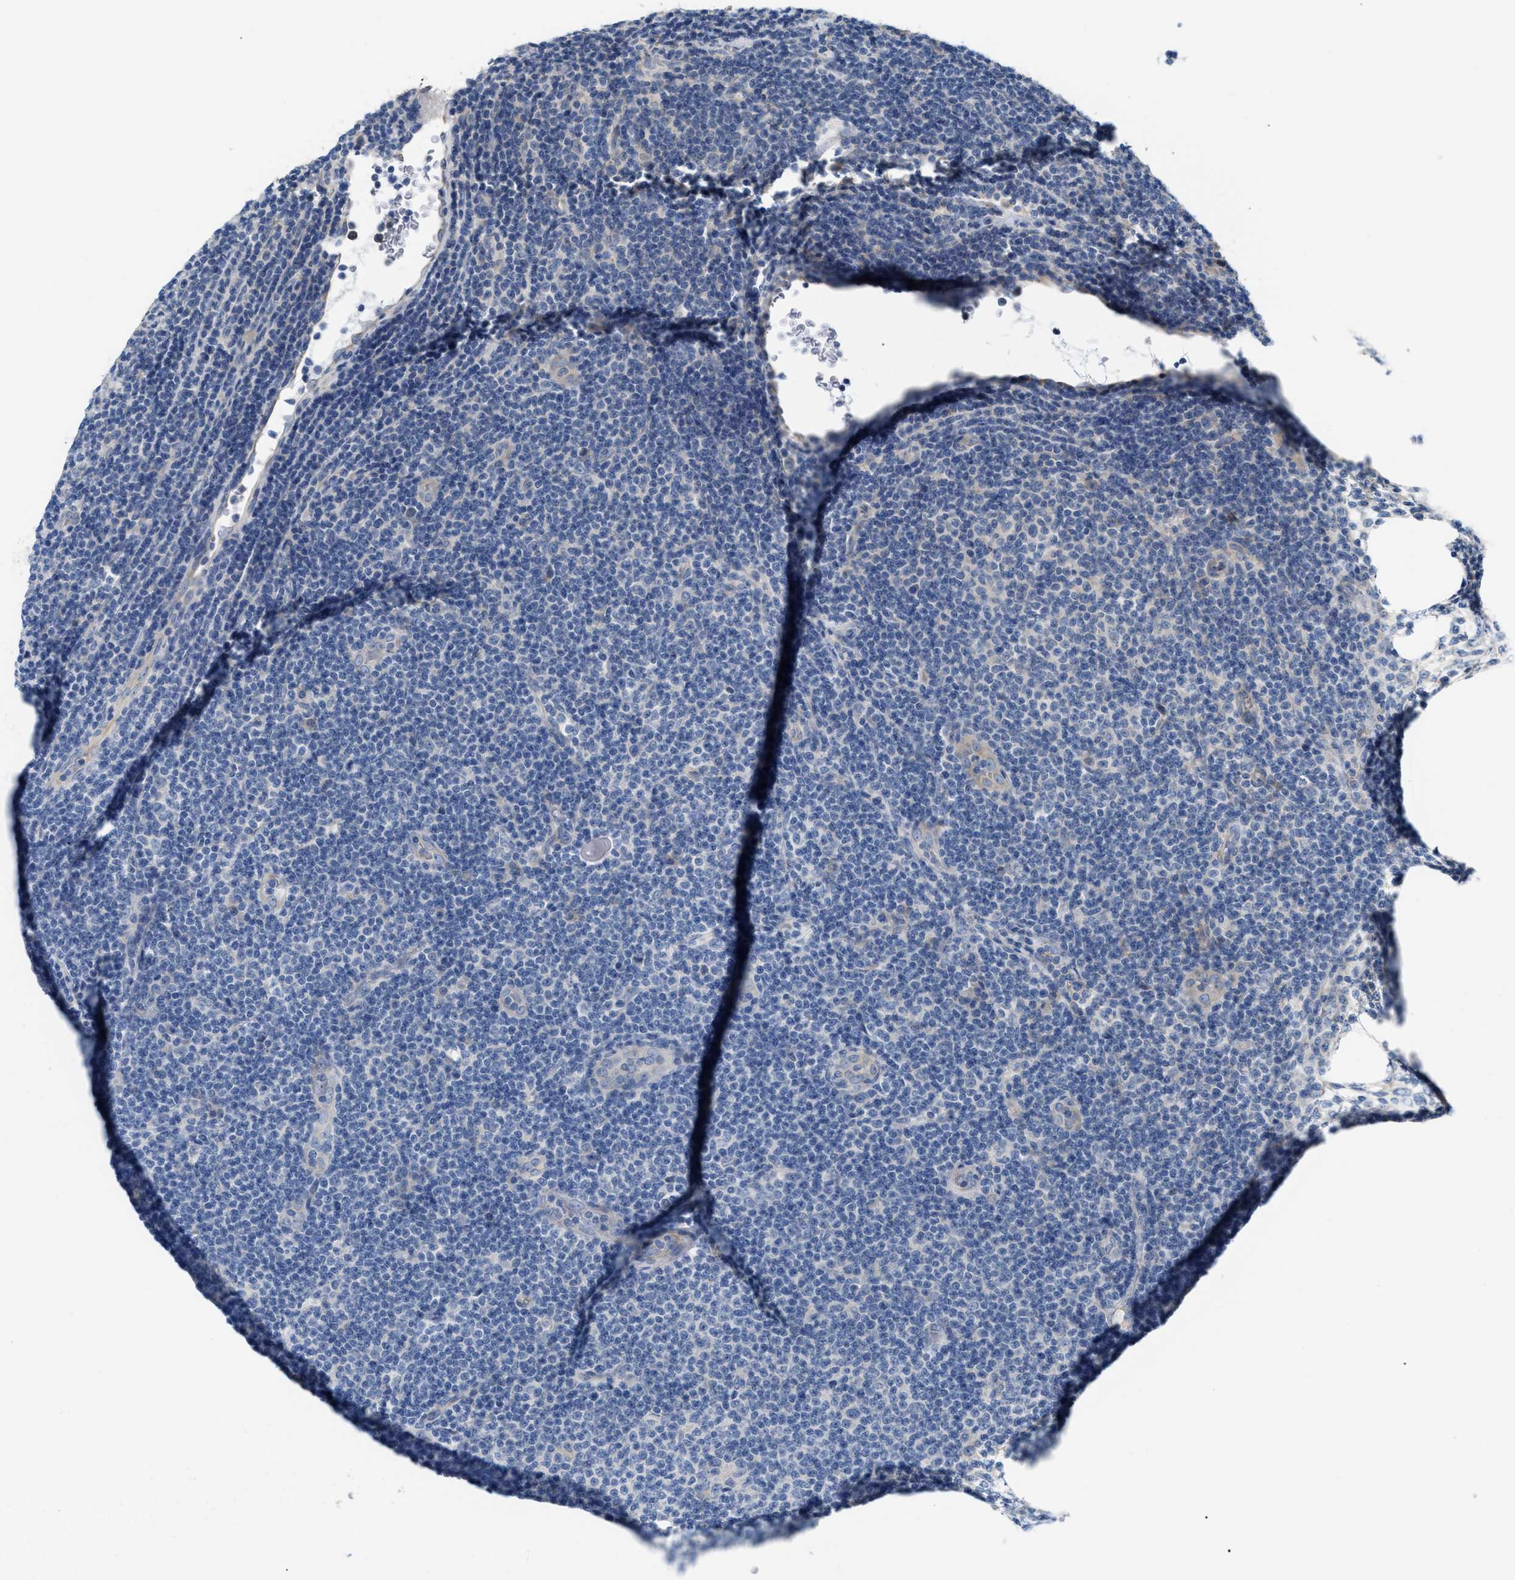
{"staining": {"intensity": "negative", "quantity": "none", "location": "none"}, "tissue": "lymphoma", "cell_type": "Tumor cells", "image_type": "cancer", "snomed": [{"axis": "morphology", "description": "Malignant lymphoma, non-Hodgkin's type, Low grade"}, {"axis": "topography", "description": "Lymph node"}], "caption": "Tumor cells show no significant protein expression in low-grade malignant lymphoma, non-Hodgkin's type.", "gene": "DHX58", "patient": {"sex": "male", "age": 83}}